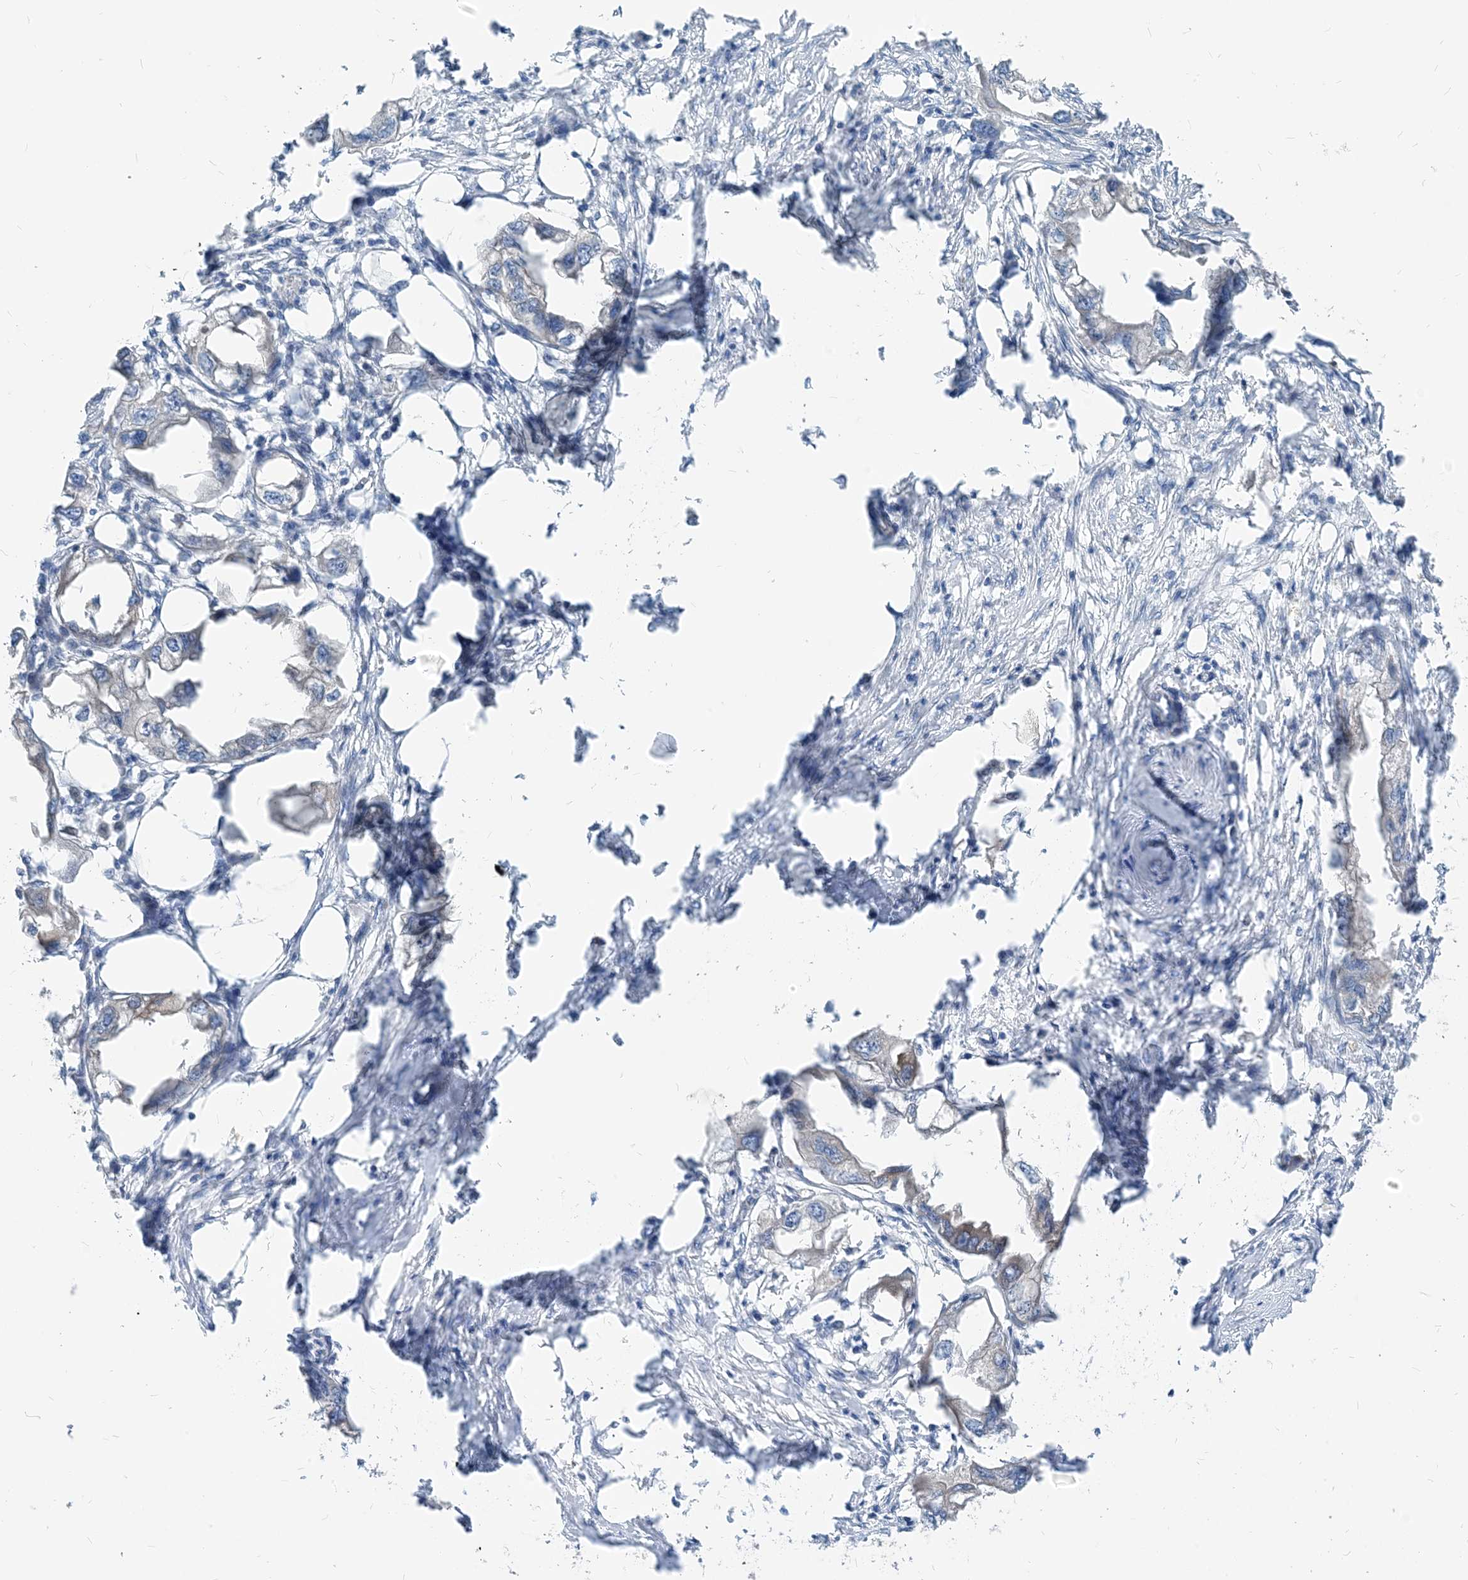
{"staining": {"intensity": "weak", "quantity": "<25%", "location": "cytoplasmic/membranous"}, "tissue": "endometrial cancer", "cell_type": "Tumor cells", "image_type": "cancer", "snomed": [{"axis": "morphology", "description": "Adenocarcinoma, NOS"}, {"axis": "morphology", "description": "Adenocarcinoma, metastatic, NOS"}, {"axis": "topography", "description": "Adipose tissue"}, {"axis": "topography", "description": "Endometrium"}], "caption": "Endometrial cancer (adenocarcinoma) was stained to show a protein in brown. There is no significant positivity in tumor cells.", "gene": "PLEKHA3", "patient": {"sex": "female", "age": 67}}